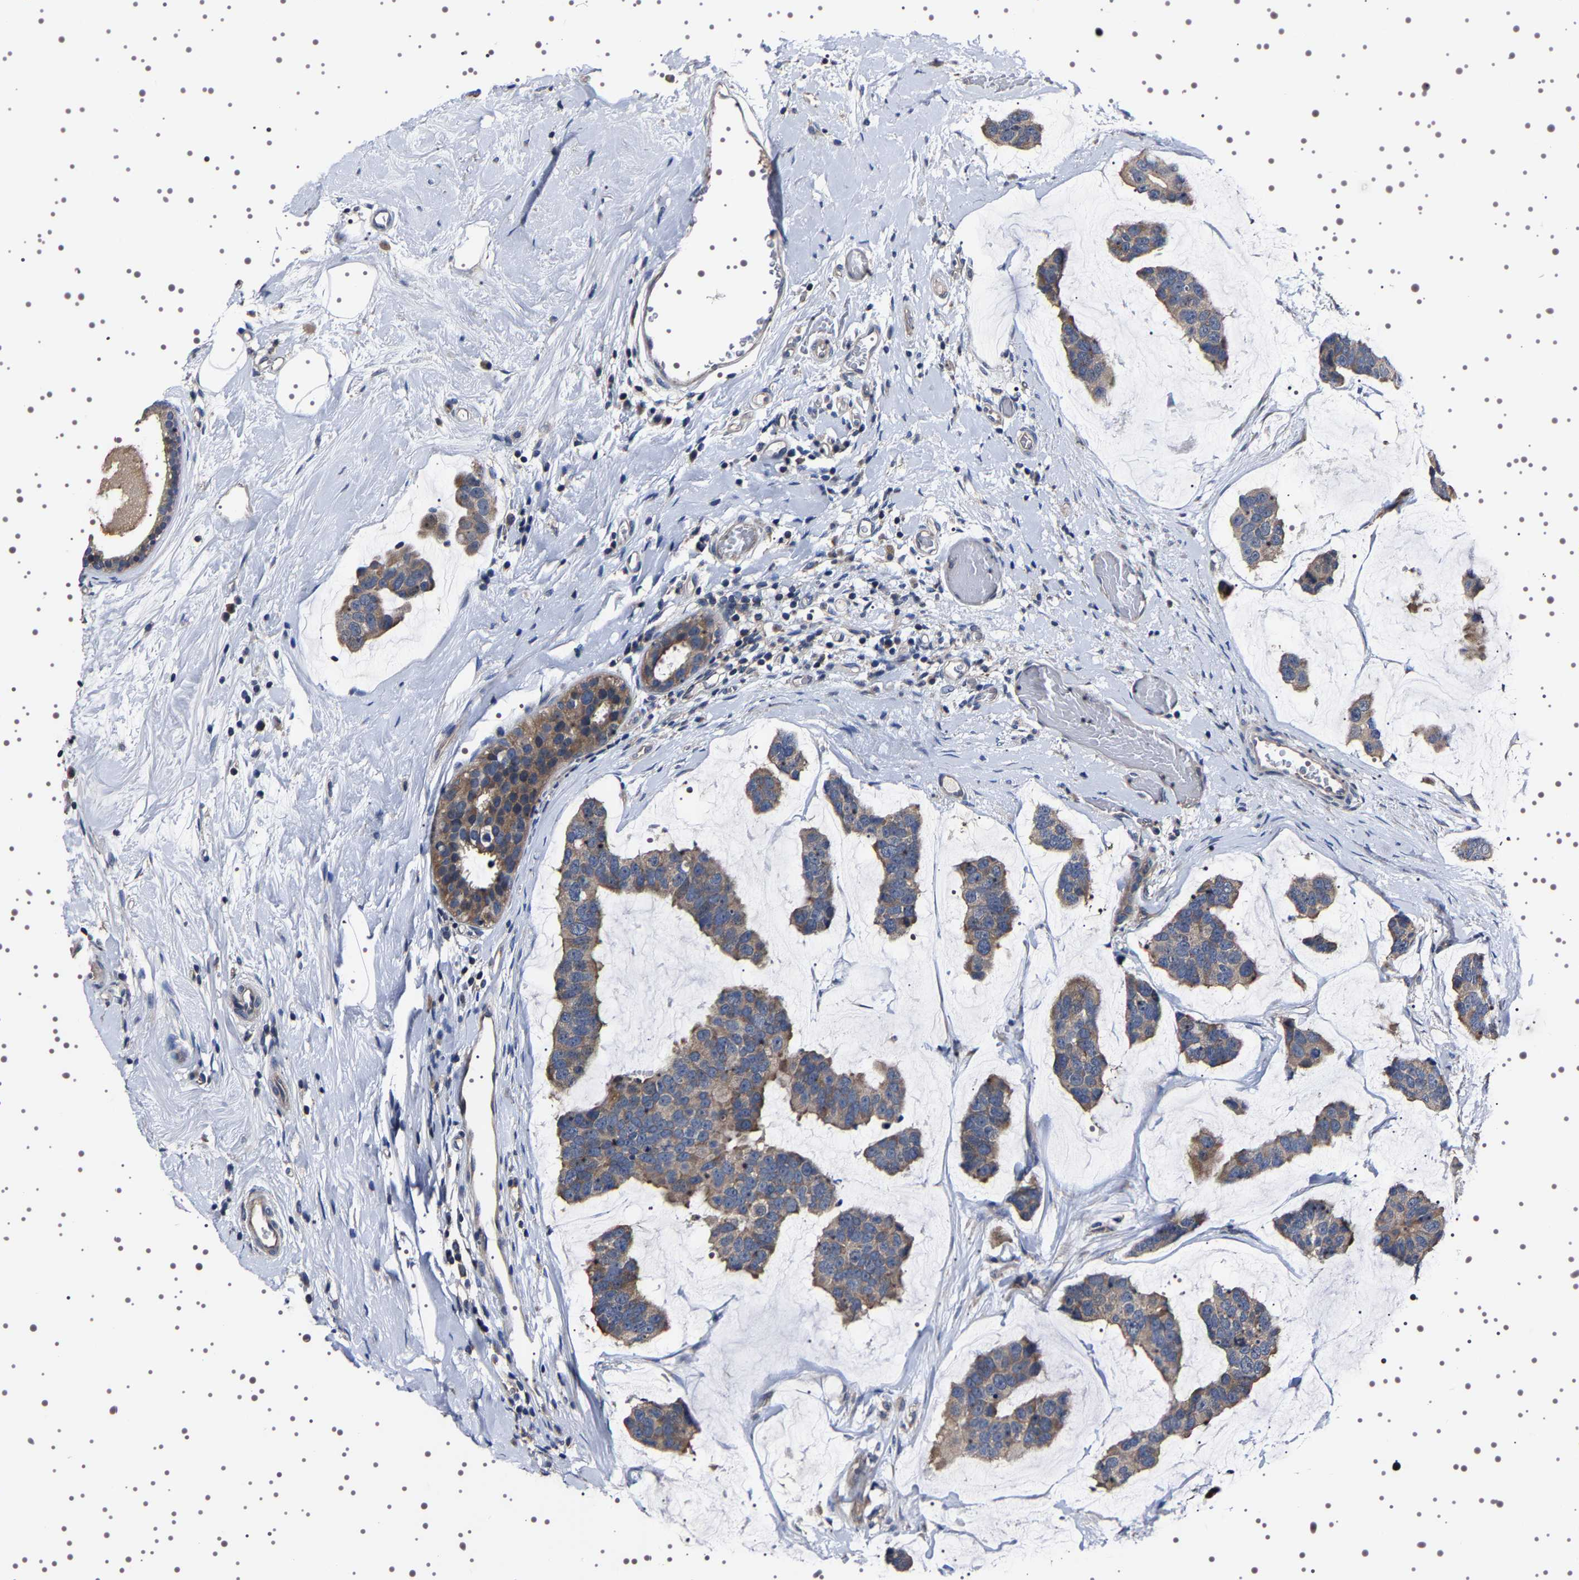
{"staining": {"intensity": "moderate", "quantity": ">75%", "location": "cytoplasmic/membranous"}, "tissue": "breast cancer", "cell_type": "Tumor cells", "image_type": "cancer", "snomed": [{"axis": "morphology", "description": "Normal tissue, NOS"}, {"axis": "morphology", "description": "Duct carcinoma"}, {"axis": "topography", "description": "Breast"}], "caption": "Immunohistochemistry (IHC) image of human invasive ductal carcinoma (breast) stained for a protein (brown), which displays medium levels of moderate cytoplasmic/membranous expression in approximately >75% of tumor cells.", "gene": "TARBP1", "patient": {"sex": "female", "age": 50}}